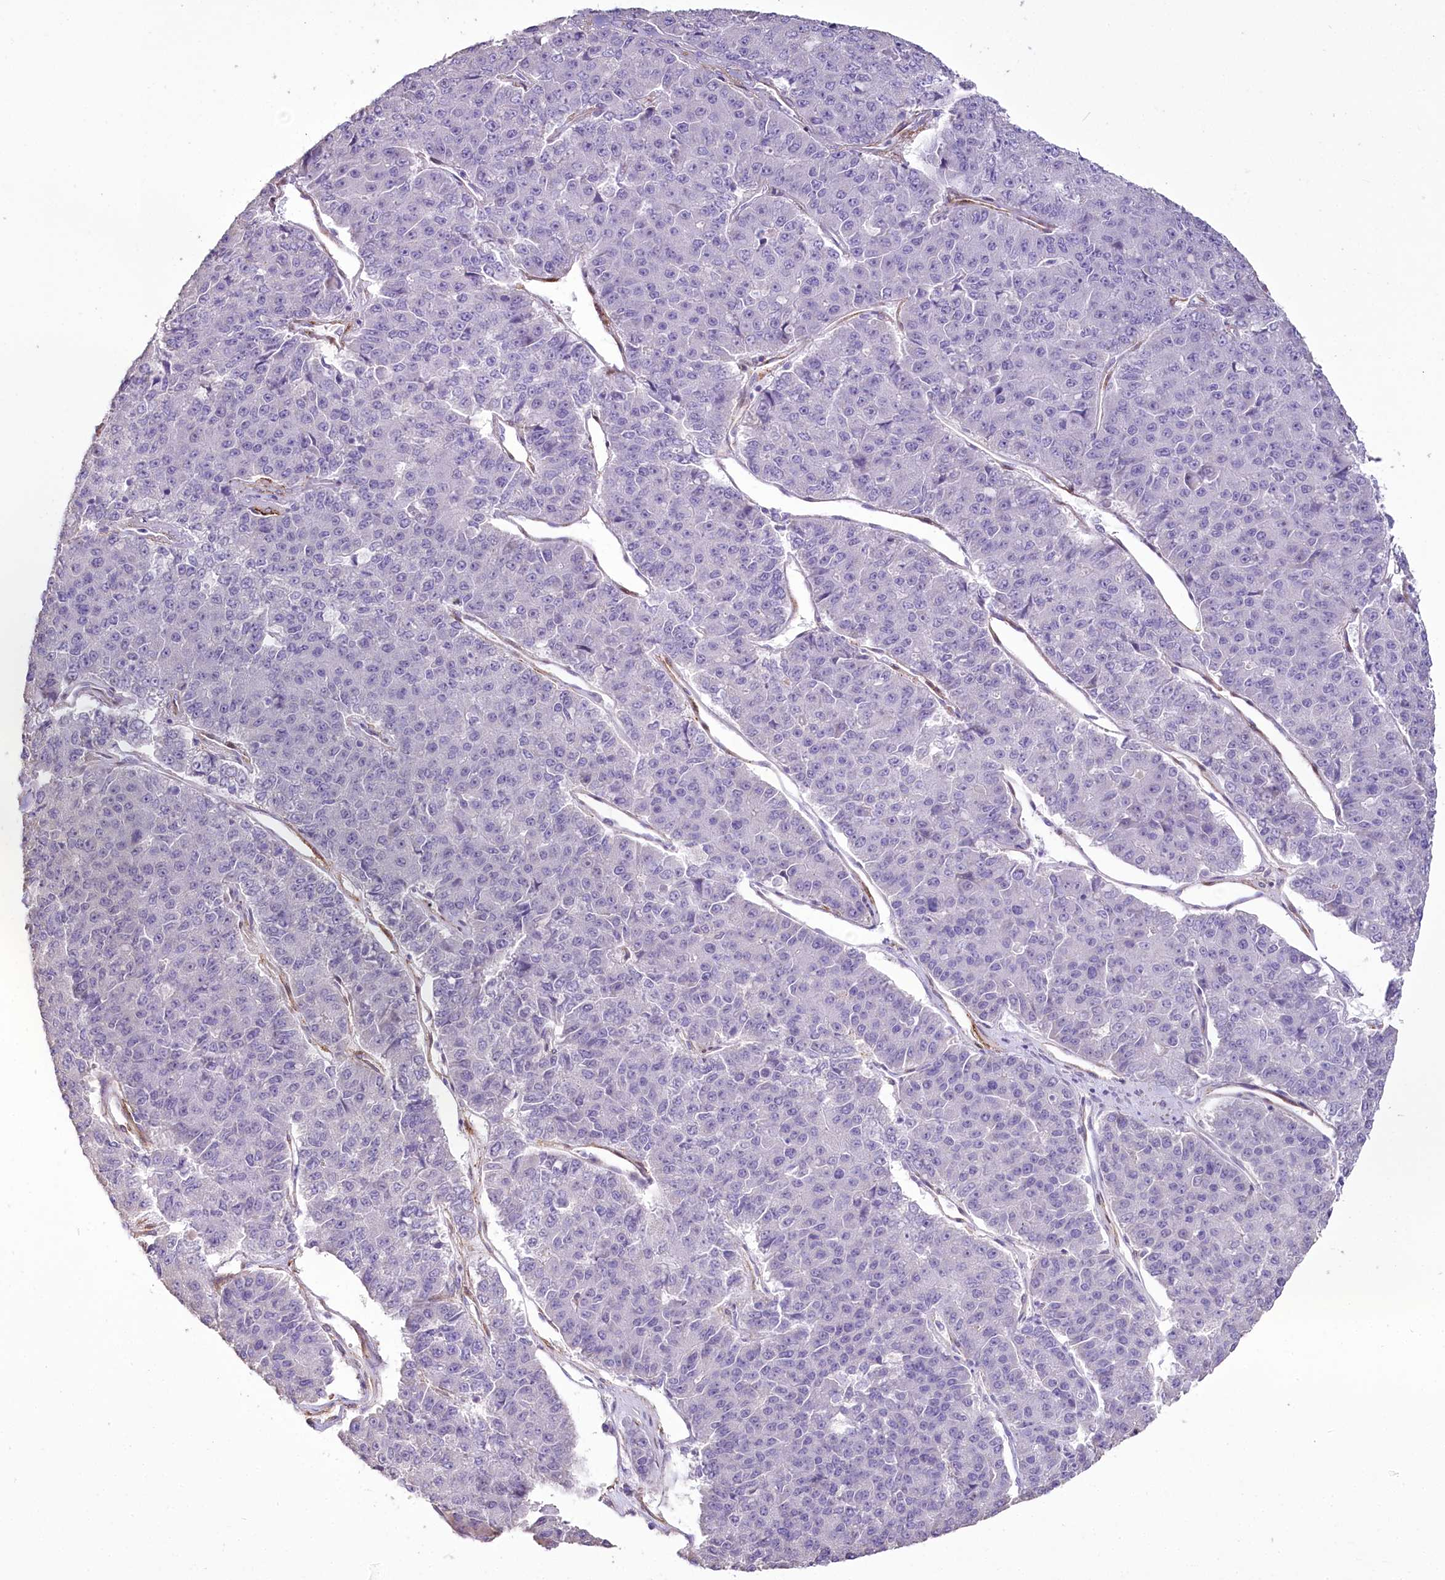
{"staining": {"intensity": "negative", "quantity": "none", "location": "none"}, "tissue": "pancreatic cancer", "cell_type": "Tumor cells", "image_type": "cancer", "snomed": [{"axis": "morphology", "description": "Adenocarcinoma, NOS"}, {"axis": "topography", "description": "Pancreas"}], "caption": "This micrograph is of pancreatic cancer (adenocarcinoma) stained with immunohistochemistry to label a protein in brown with the nuclei are counter-stained blue. There is no positivity in tumor cells.", "gene": "SYNPO2", "patient": {"sex": "male", "age": 50}}